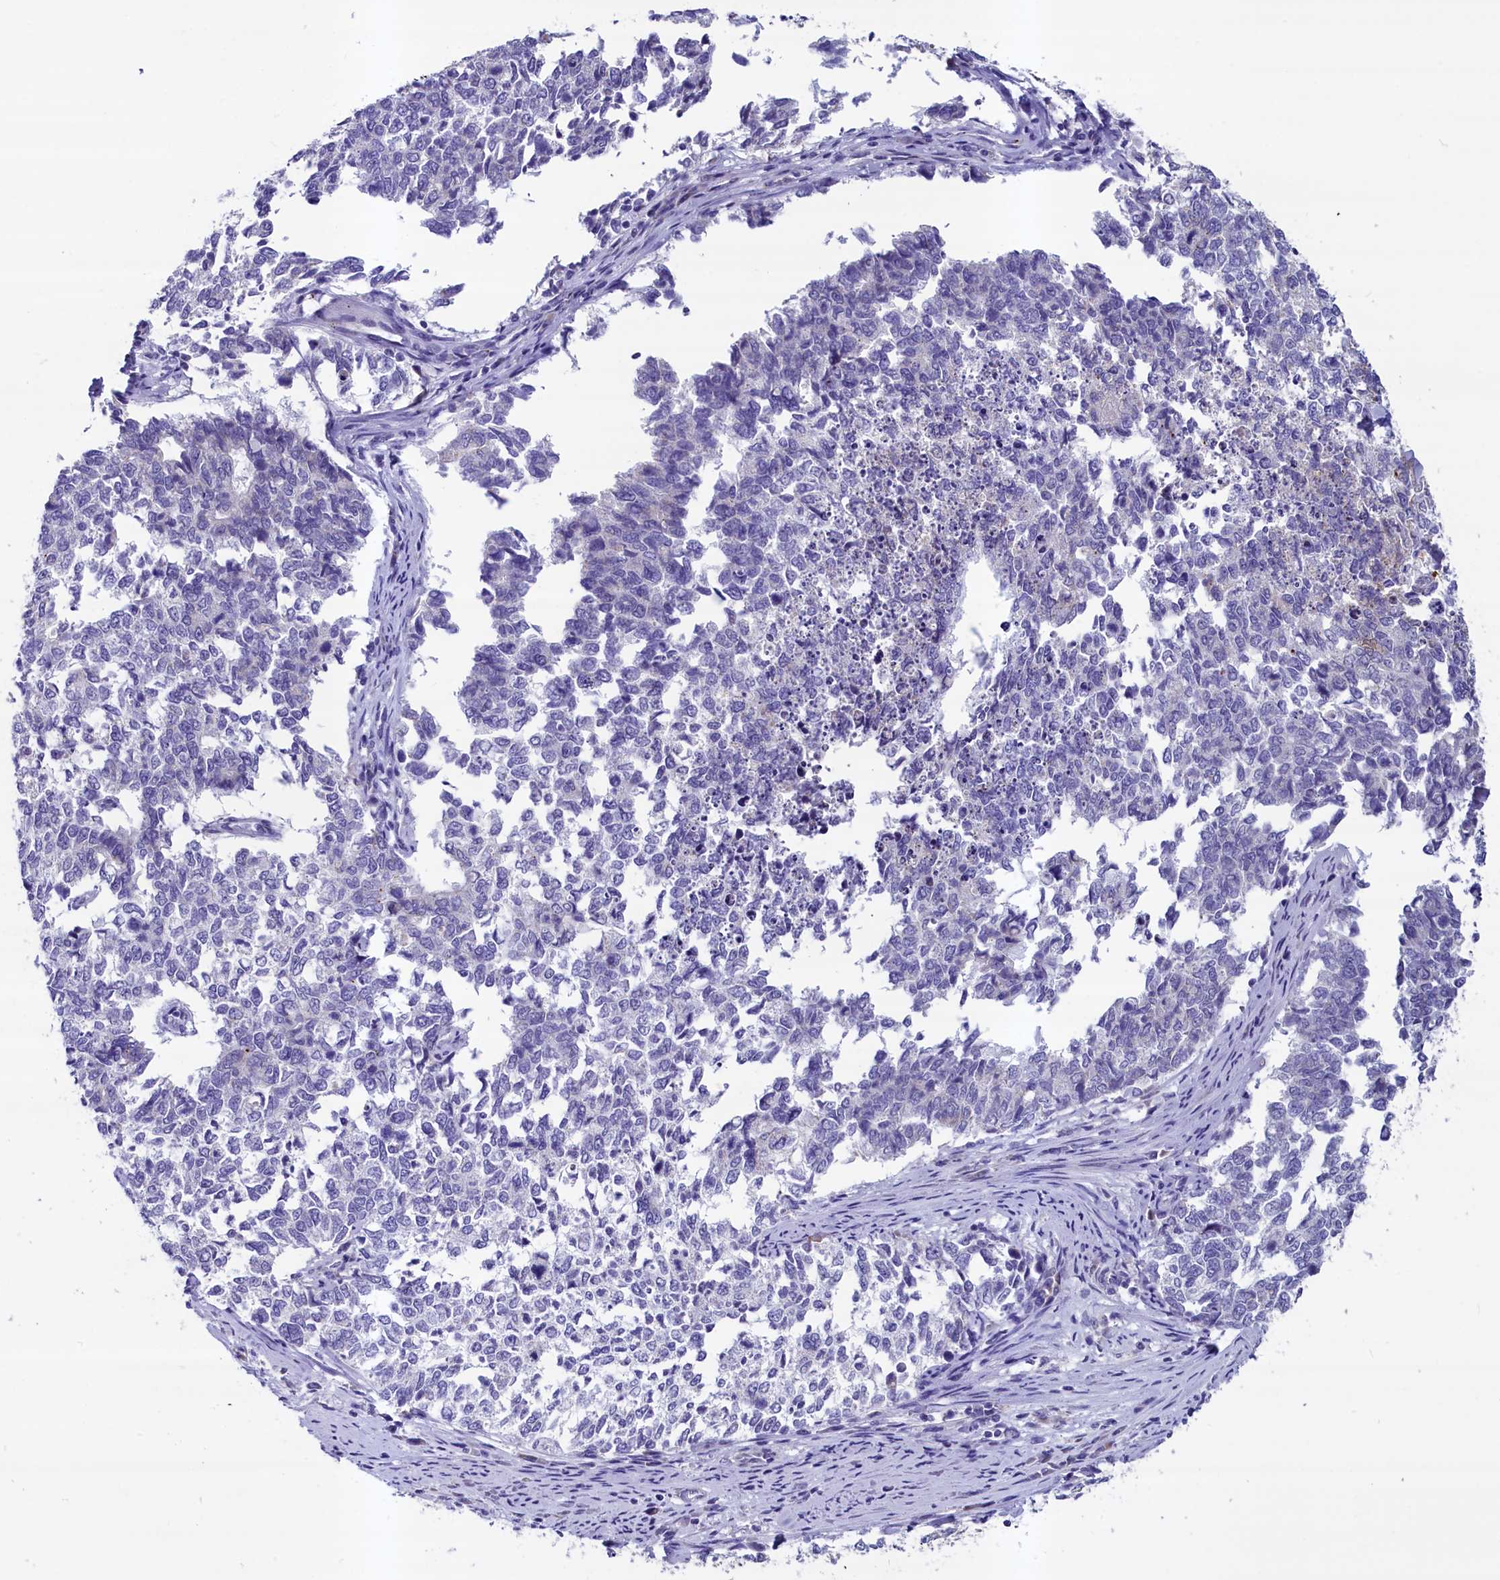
{"staining": {"intensity": "negative", "quantity": "none", "location": "none"}, "tissue": "cervical cancer", "cell_type": "Tumor cells", "image_type": "cancer", "snomed": [{"axis": "morphology", "description": "Squamous cell carcinoma, NOS"}, {"axis": "topography", "description": "Cervix"}], "caption": "DAB immunohistochemical staining of cervical cancer exhibits no significant positivity in tumor cells.", "gene": "SCD5", "patient": {"sex": "female", "age": 63}}